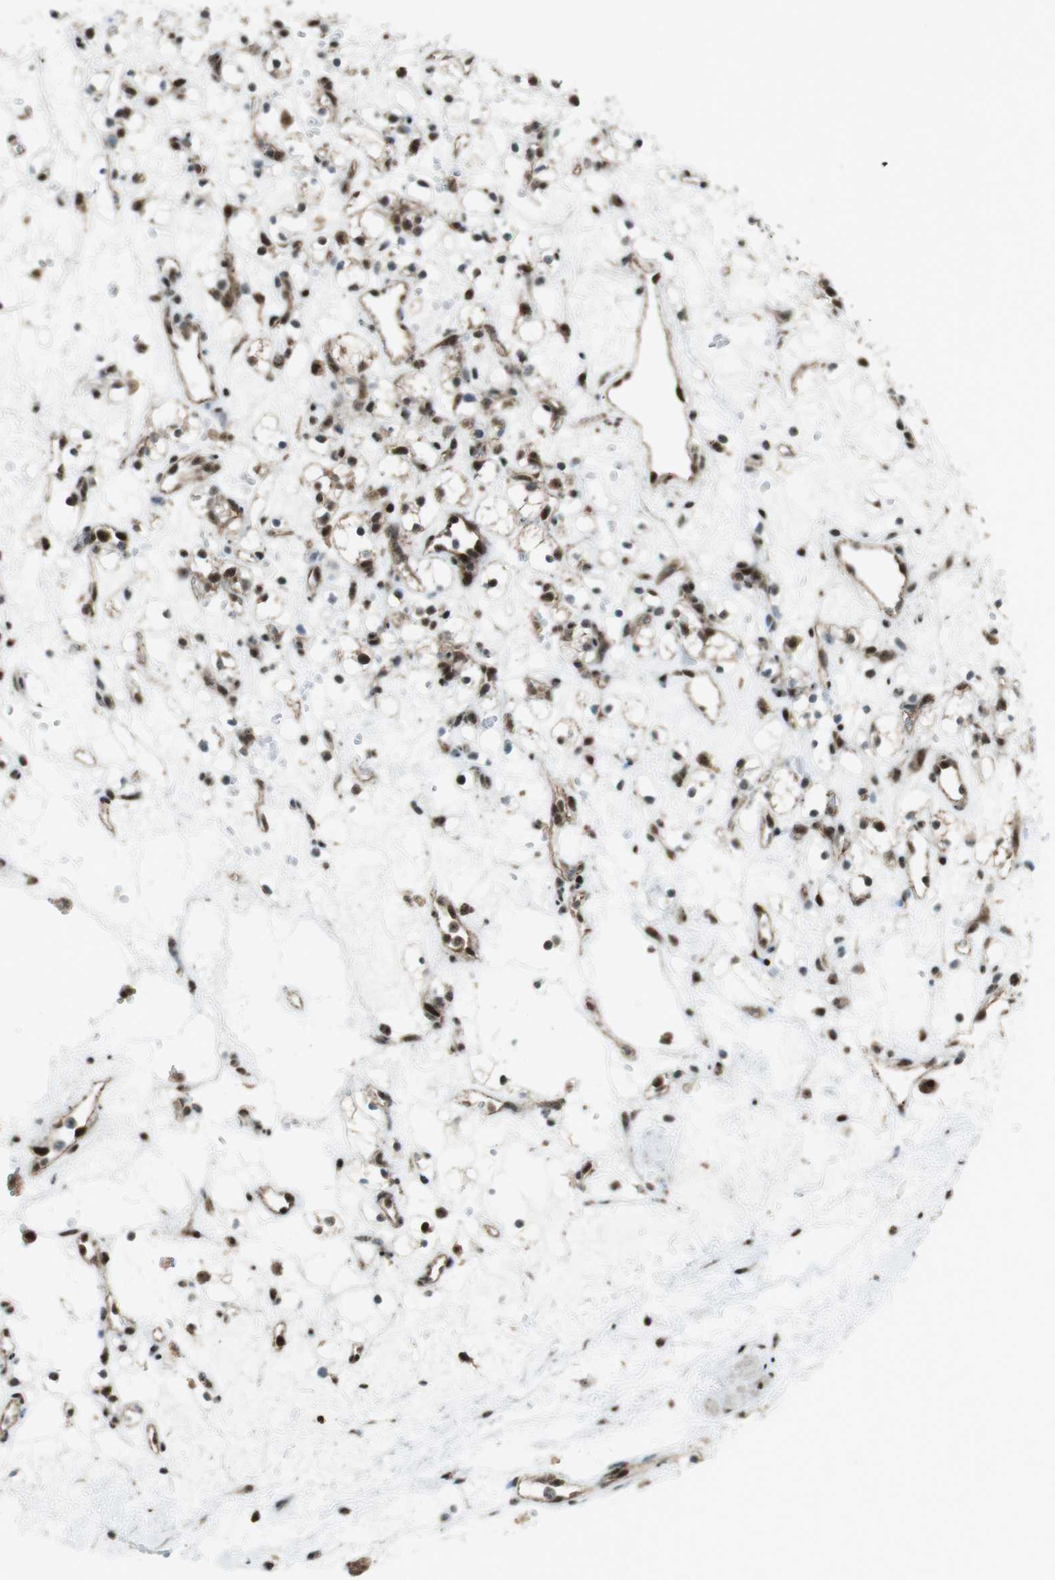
{"staining": {"intensity": "moderate", "quantity": ">75%", "location": "cytoplasmic/membranous,nuclear"}, "tissue": "renal cancer", "cell_type": "Tumor cells", "image_type": "cancer", "snomed": [{"axis": "morphology", "description": "Adenocarcinoma, NOS"}, {"axis": "topography", "description": "Kidney"}], "caption": "Protein staining of renal adenocarcinoma tissue demonstrates moderate cytoplasmic/membranous and nuclear positivity in approximately >75% of tumor cells.", "gene": "CSNK1D", "patient": {"sex": "female", "age": 60}}